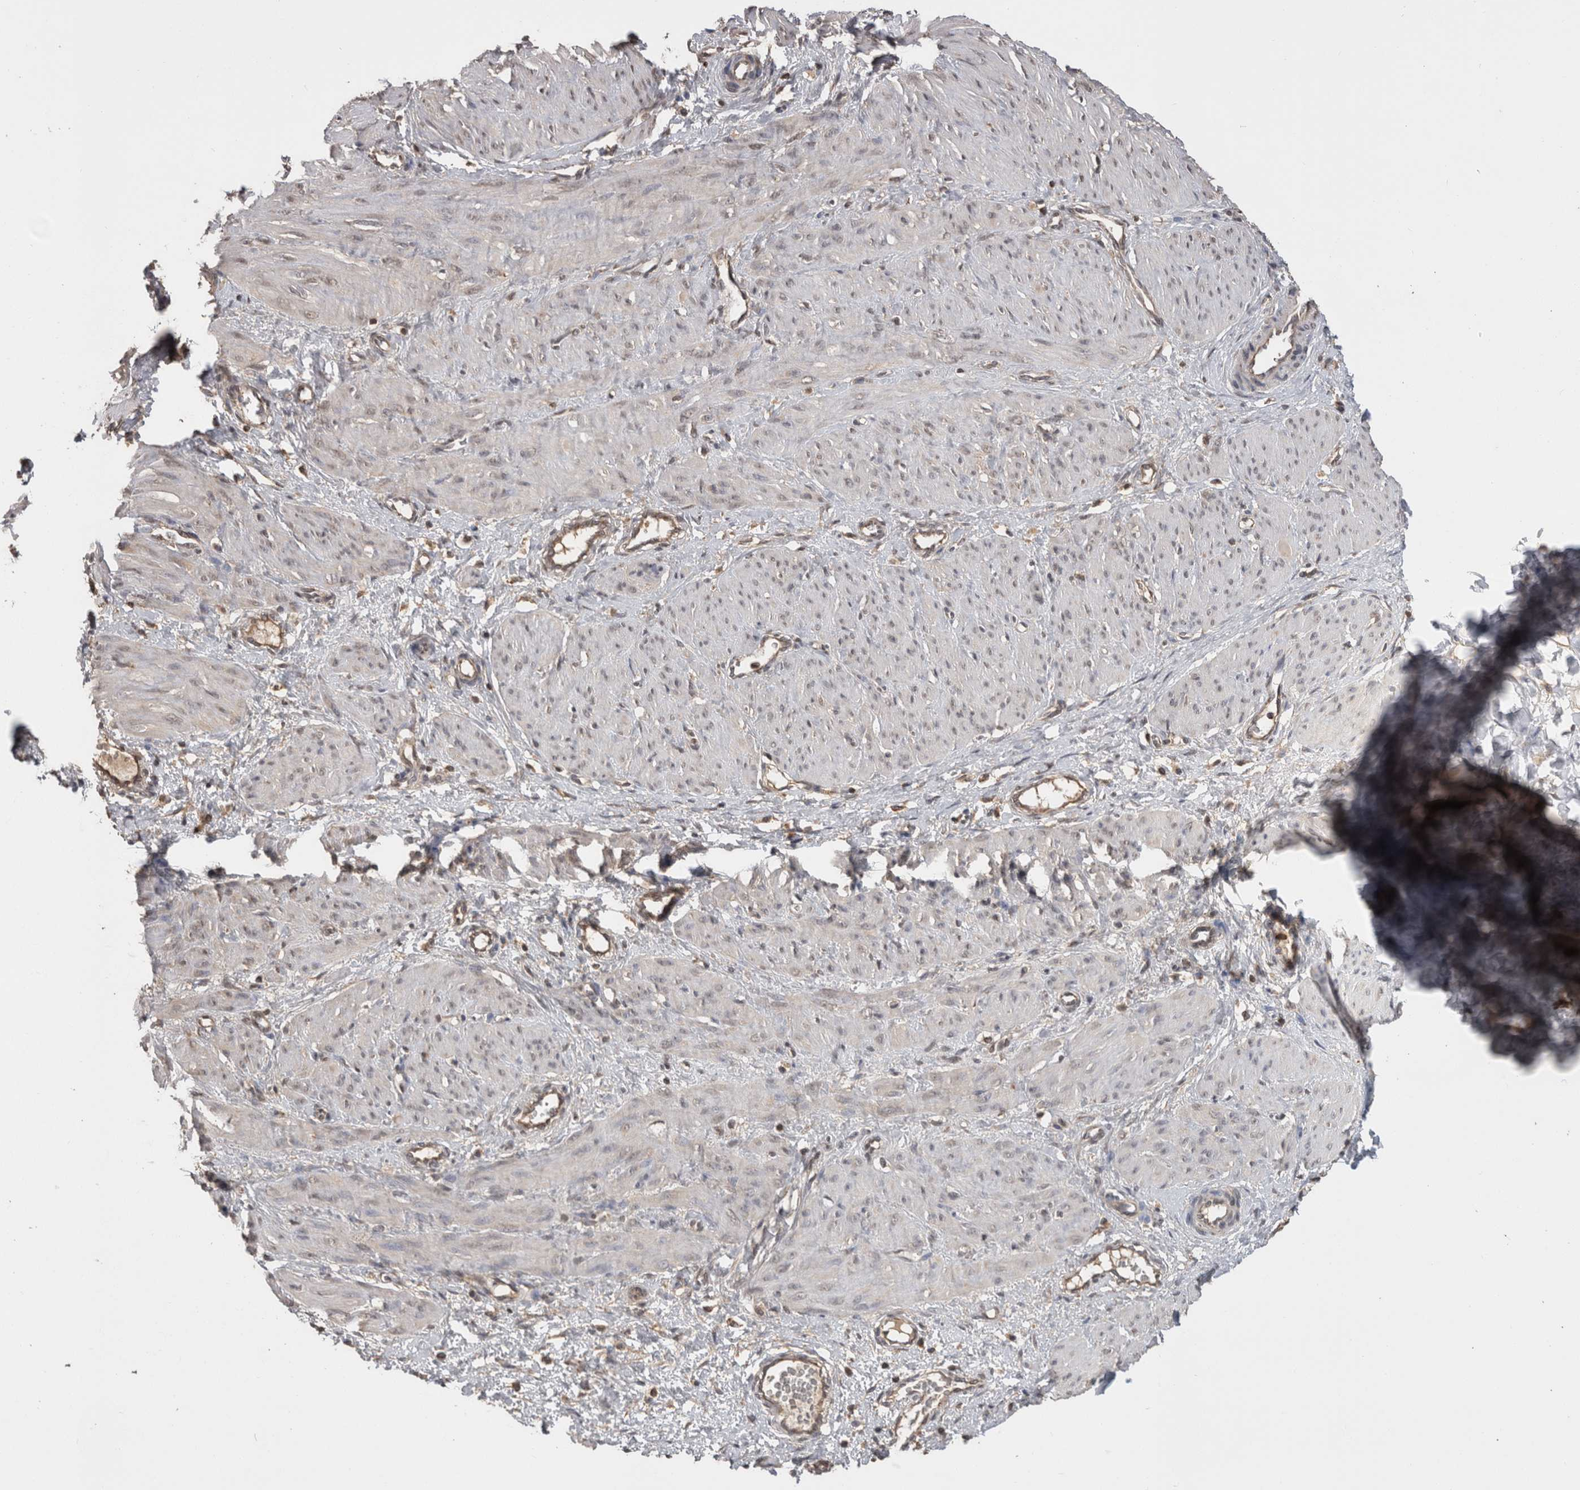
{"staining": {"intensity": "negative", "quantity": "none", "location": "none"}, "tissue": "smooth muscle", "cell_type": "Smooth muscle cells", "image_type": "normal", "snomed": [{"axis": "morphology", "description": "Normal tissue, NOS"}, {"axis": "topography", "description": "Endometrium"}], "caption": "IHC photomicrograph of benign human smooth muscle stained for a protein (brown), which exhibits no expression in smooth muscle cells. The staining was performed using DAB (3,3'-diaminobenzidine) to visualize the protein expression in brown, while the nuclei were stained in blue with hematoxylin (Magnification: 20x).", "gene": "PREP", "patient": {"sex": "female", "age": 33}}